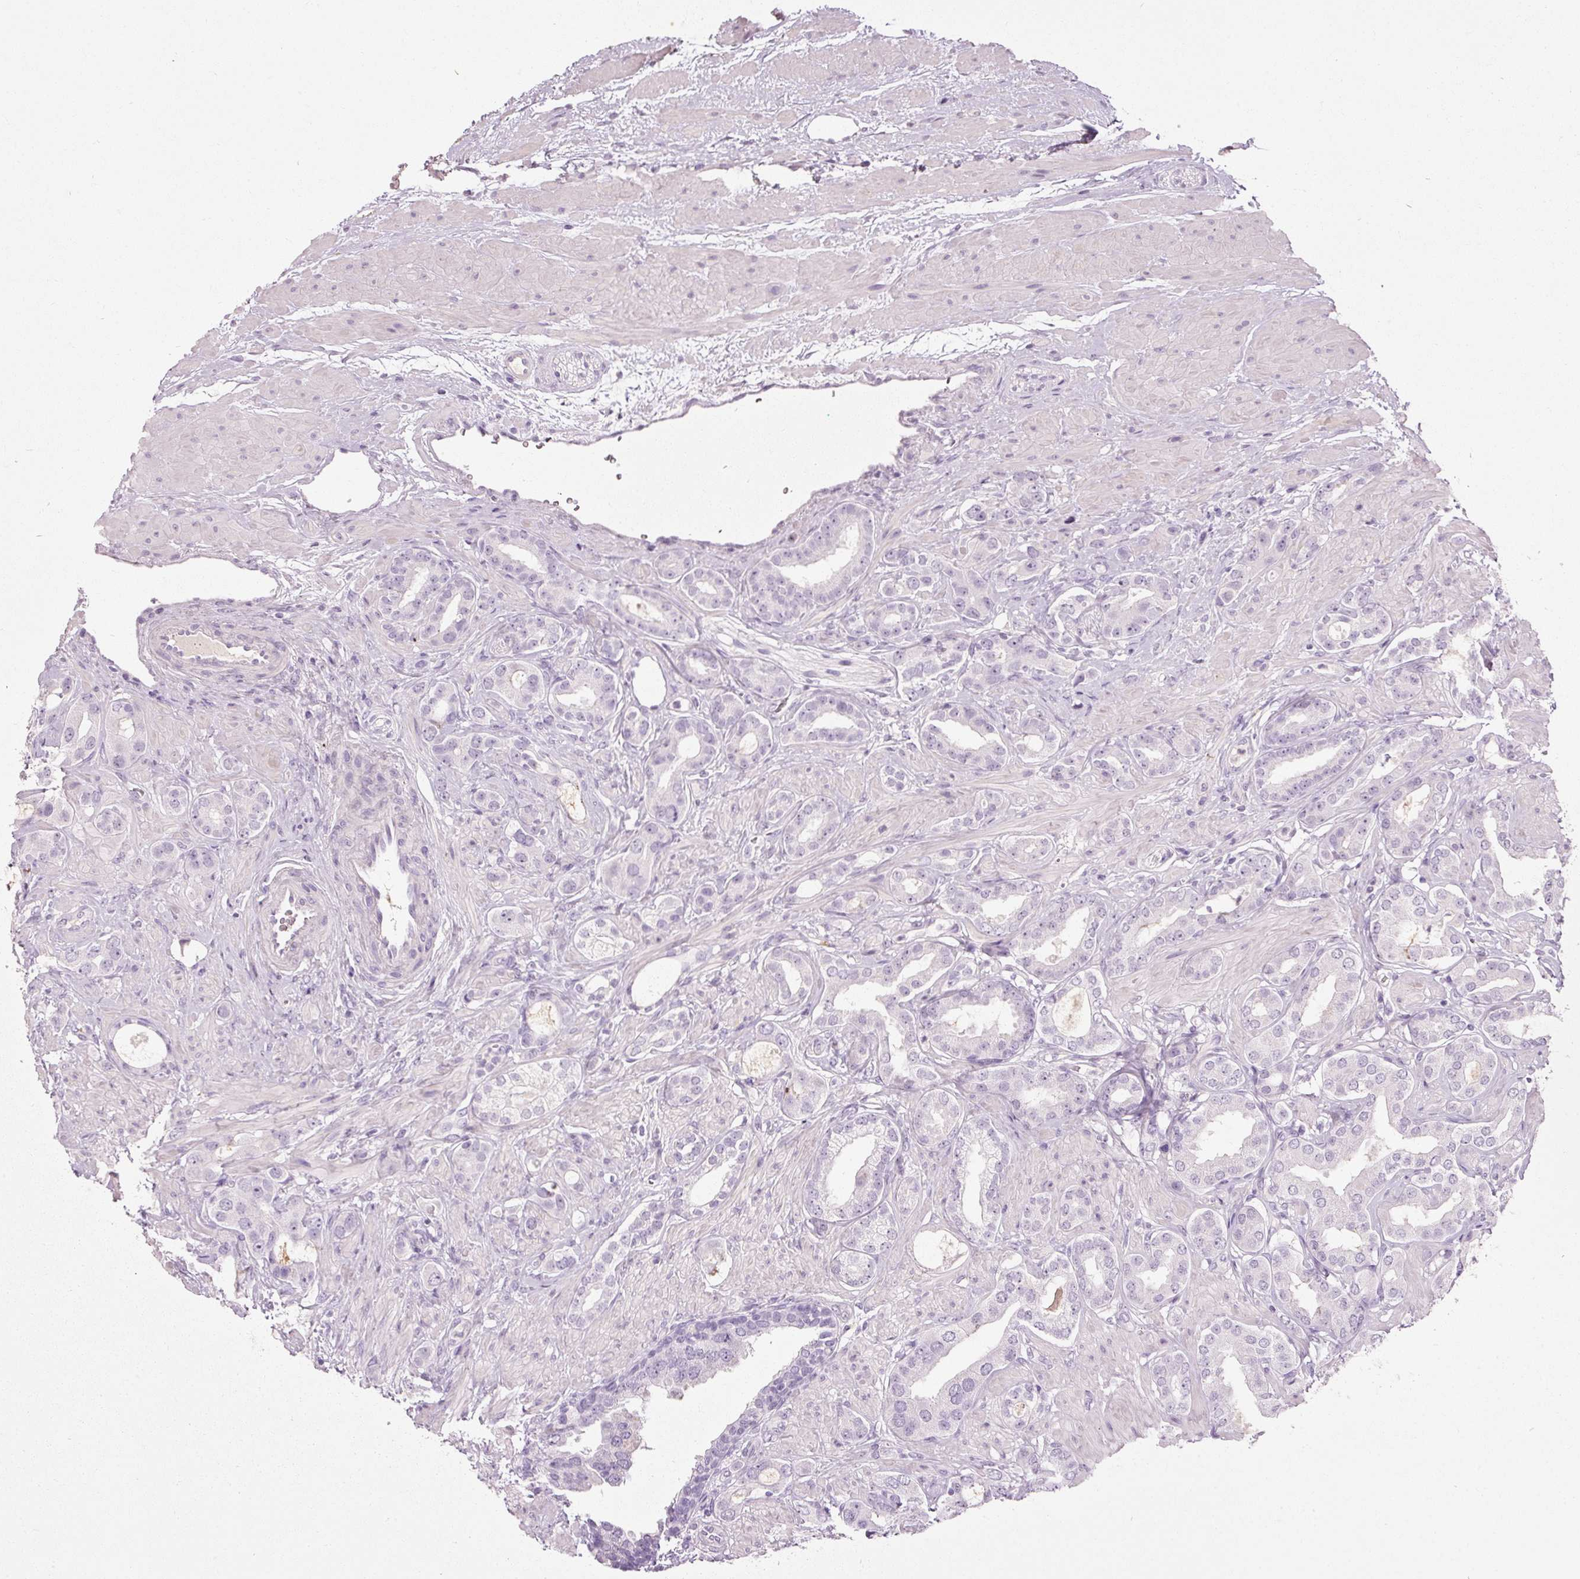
{"staining": {"intensity": "negative", "quantity": "none", "location": "none"}, "tissue": "prostate cancer", "cell_type": "Tumor cells", "image_type": "cancer", "snomed": [{"axis": "morphology", "description": "Adenocarcinoma, Low grade"}, {"axis": "topography", "description": "Prostate"}], "caption": "Tumor cells show no significant positivity in prostate adenocarcinoma (low-grade). (DAB (3,3'-diaminobenzidine) immunohistochemistry visualized using brightfield microscopy, high magnification).", "gene": "MUC5AC", "patient": {"sex": "male", "age": 57}}